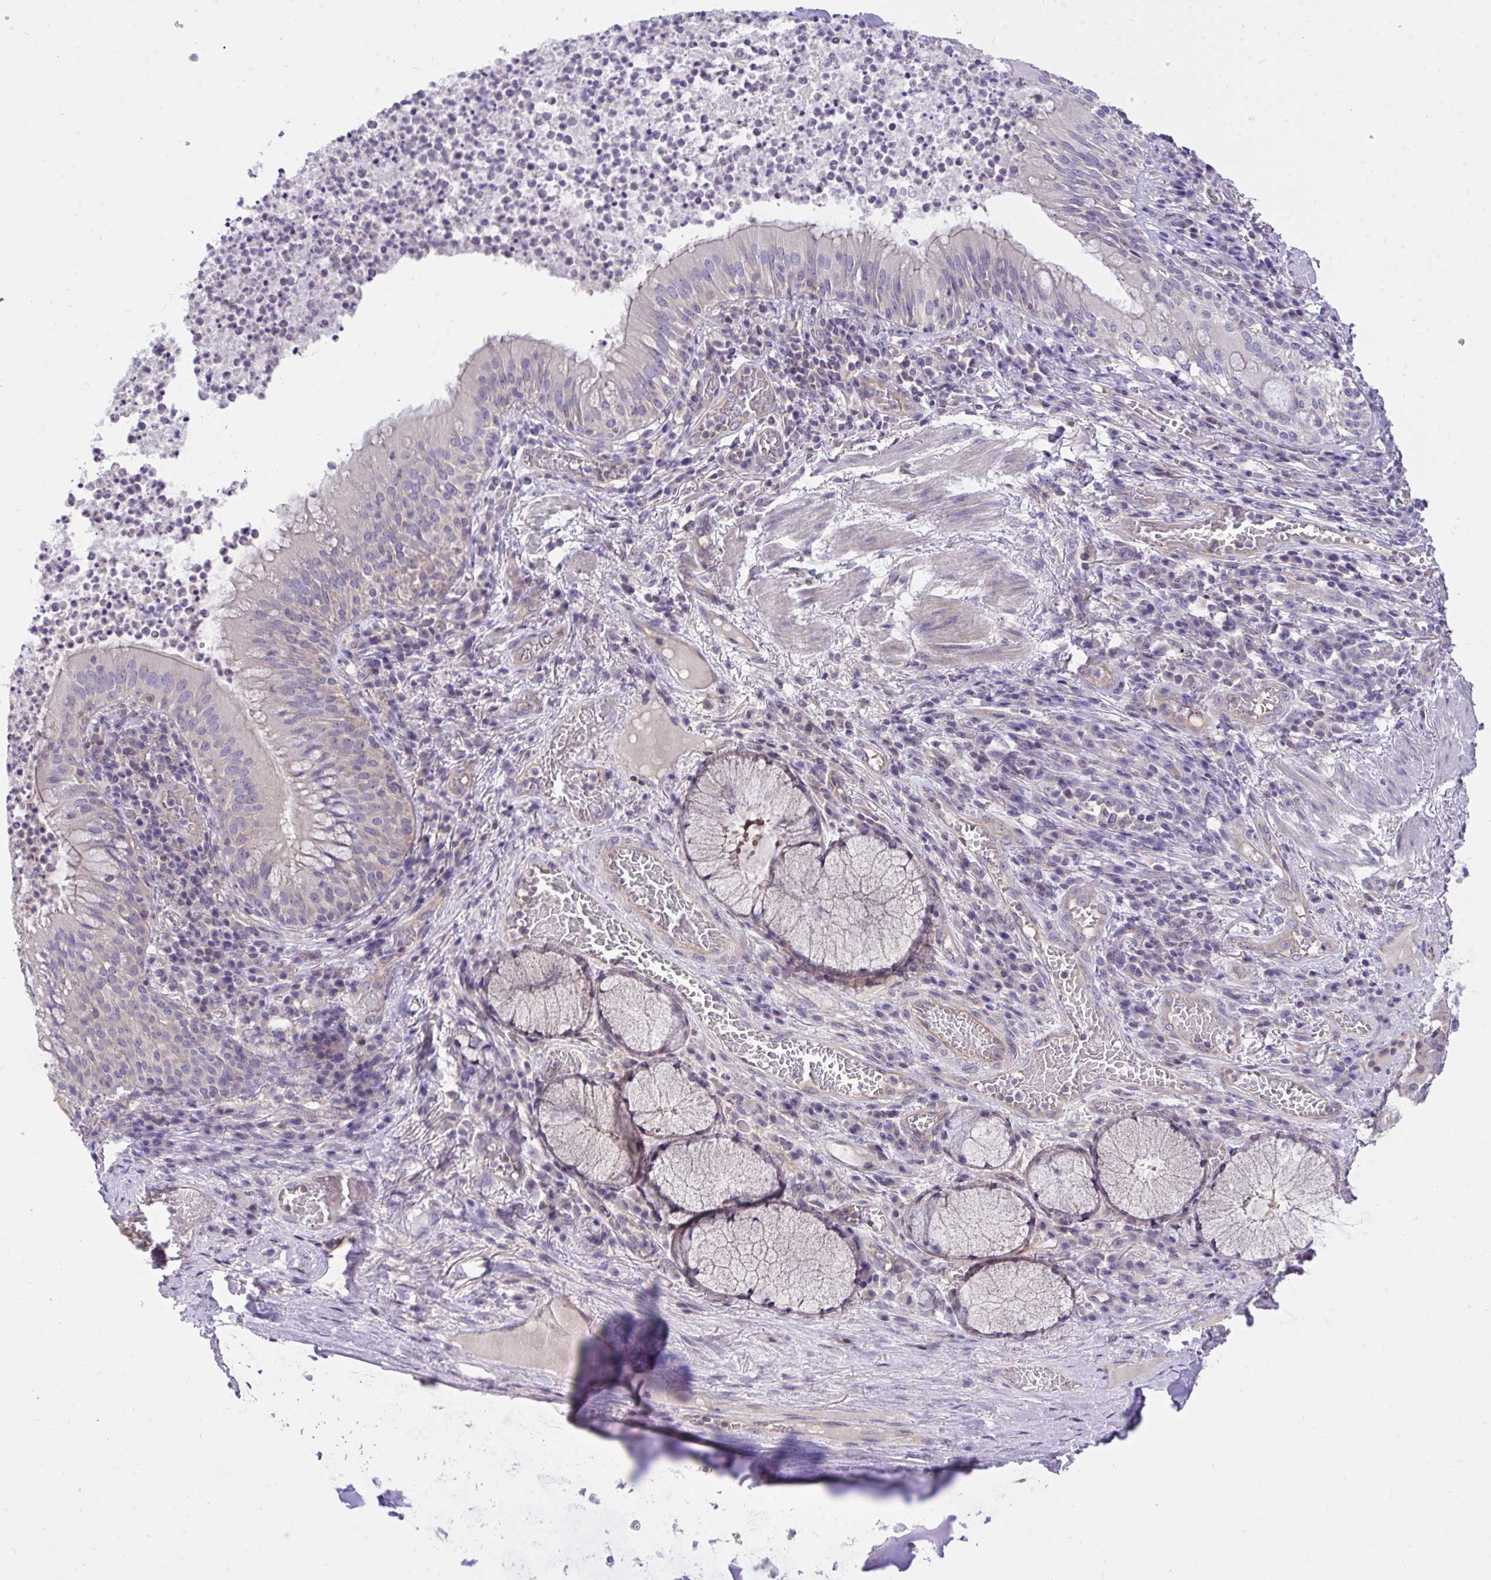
{"staining": {"intensity": "weak", "quantity": "<25%", "location": "cytoplasmic/membranous"}, "tissue": "bronchus", "cell_type": "Respiratory epithelial cells", "image_type": "normal", "snomed": [{"axis": "morphology", "description": "Normal tissue, NOS"}, {"axis": "topography", "description": "Lymph node"}, {"axis": "topography", "description": "Bronchus"}], "caption": "There is no significant expression in respiratory epithelial cells of bronchus. (DAB immunohistochemistry, high magnification).", "gene": "TLN2", "patient": {"sex": "male", "age": 56}}